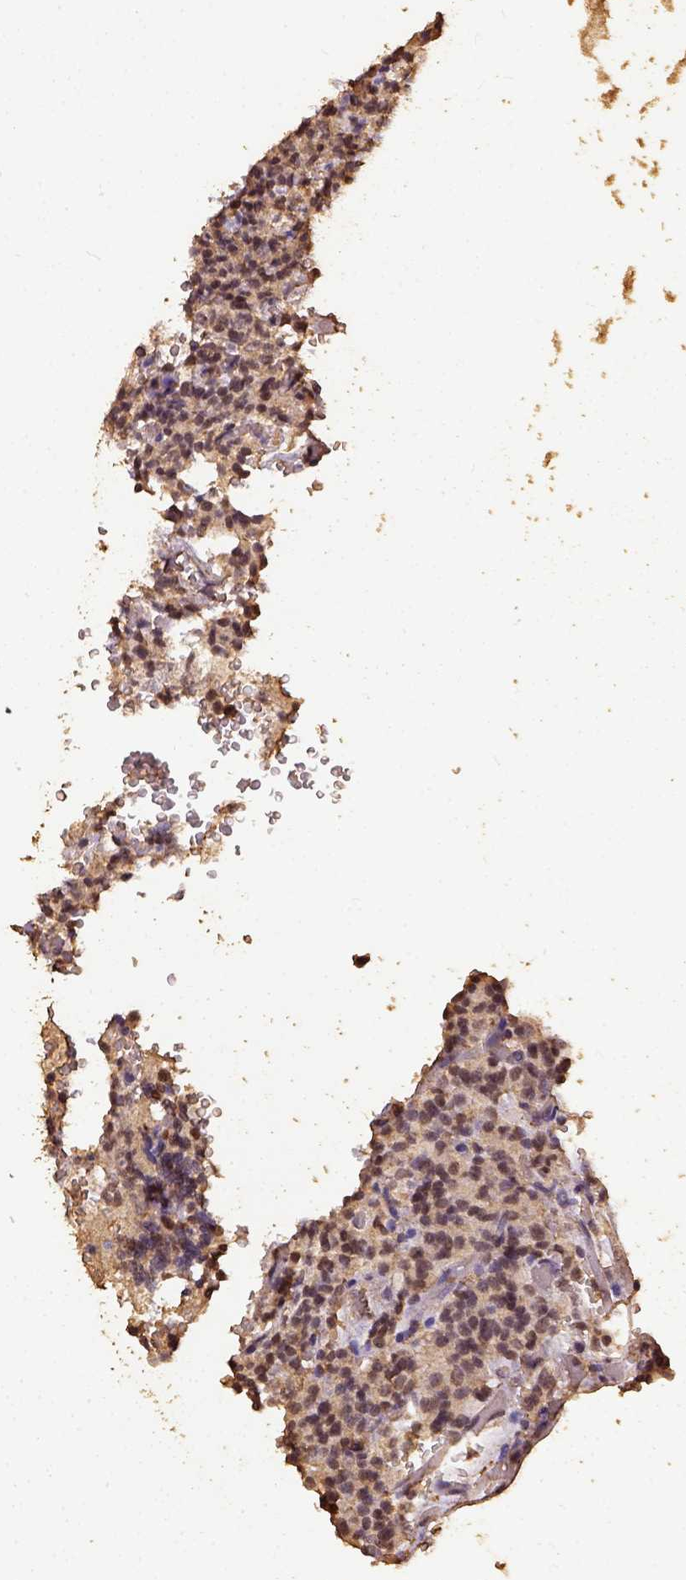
{"staining": {"intensity": "moderate", "quantity": ">75%", "location": "nuclear"}, "tissue": "carcinoid", "cell_type": "Tumor cells", "image_type": "cancer", "snomed": [{"axis": "morphology", "description": "Carcinoid, malignant, NOS"}, {"axis": "topography", "description": "Pancreas"}], "caption": "Protein expression analysis of malignant carcinoid demonstrates moderate nuclear expression in approximately >75% of tumor cells.", "gene": "NACC1", "patient": {"sex": "male", "age": 36}}